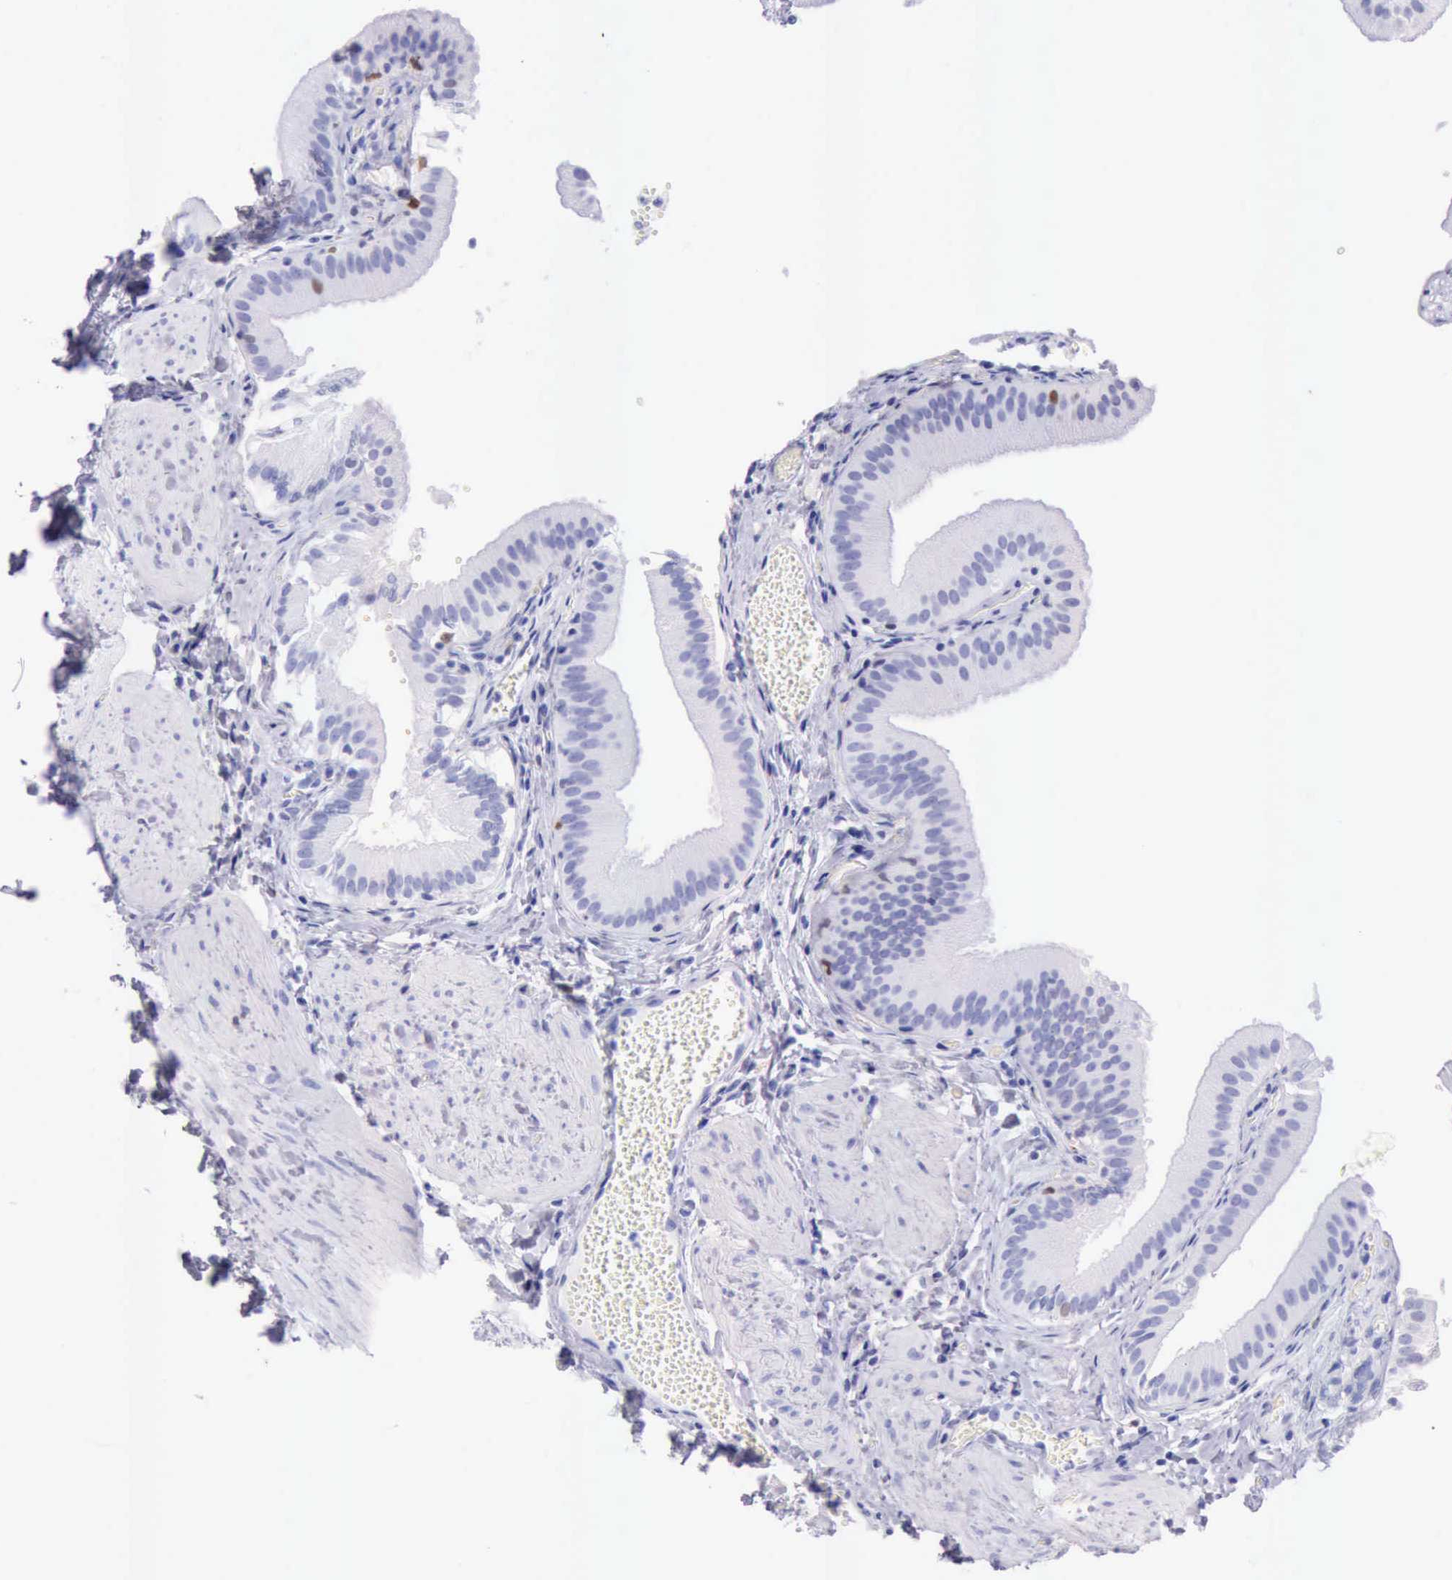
{"staining": {"intensity": "moderate", "quantity": "<25%", "location": "nuclear"}, "tissue": "gallbladder", "cell_type": "Glandular cells", "image_type": "normal", "snomed": [{"axis": "morphology", "description": "Normal tissue, NOS"}, {"axis": "topography", "description": "Gallbladder"}], "caption": "Normal gallbladder was stained to show a protein in brown. There is low levels of moderate nuclear staining in approximately <25% of glandular cells.", "gene": "MCM2", "patient": {"sex": "female", "age": 24}}